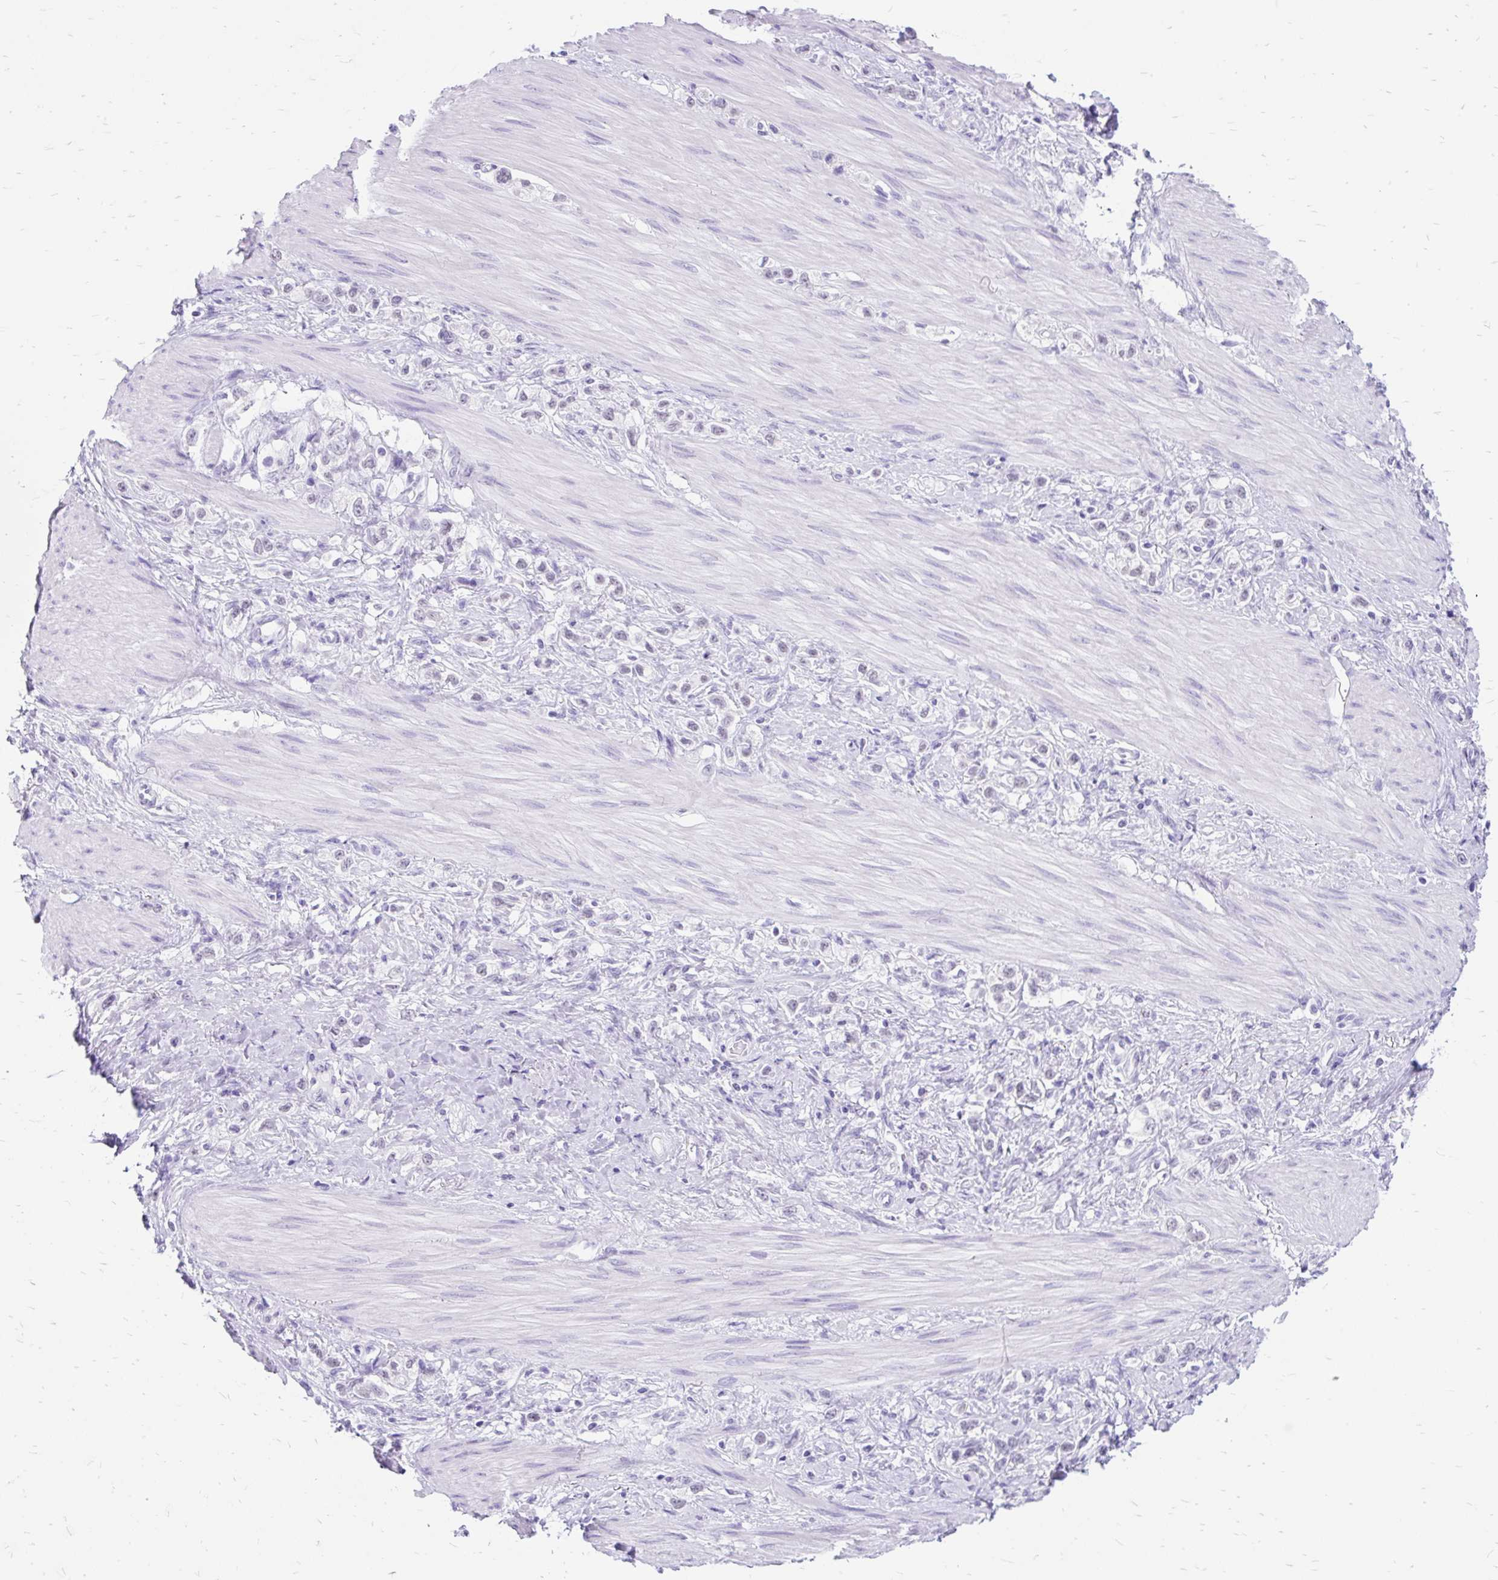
{"staining": {"intensity": "negative", "quantity": "none", "location": "none"}, "tissue": "stomach cancer", "cell_type": "Tumor cells", "image_type": "cancer", "snomed": [{"axis": "morphology", "description": "Adenocarcinoma, NOS"}, {"axis": "topography", "description": "Stomach"}], "caption": "The micrograph shows no staining of tumor cells in adenocarcinoma (stomach). (DAB IHC with hematoxylin counter stain).", "gene": "SCGB1A1", "patient": {"sex": "female", "age": 65}}